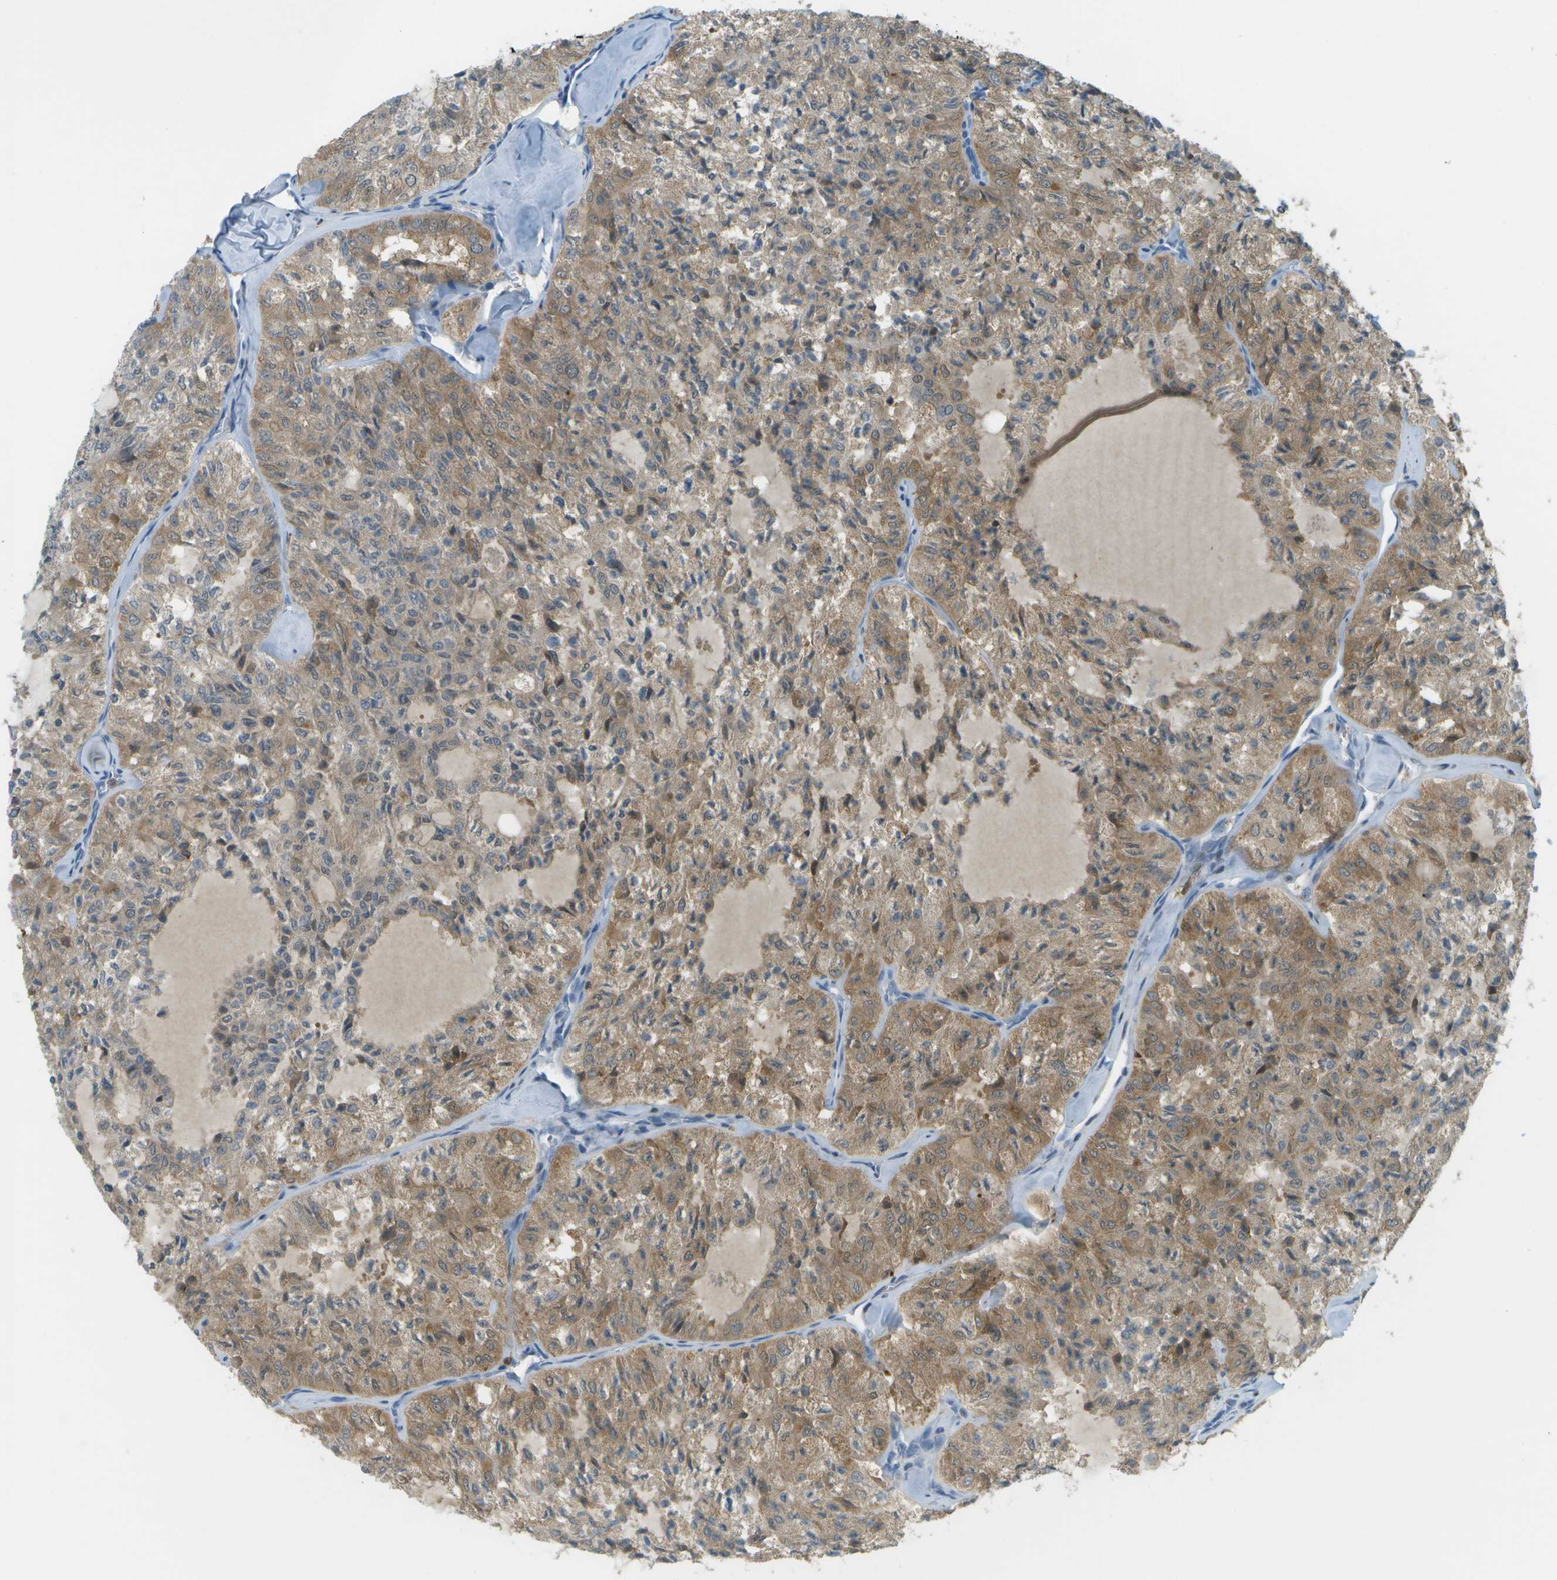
{"staining": {"intensity": "moderate", "quantity": ">75%", "location": "cytoplasmic/membranous"}, "tissue": "thyroid cancer", "cell_type": "Tumor cells", "image_type": "cancer", "snomed": [{"axis": "morphology", "description": "Follicular adenoma carcinoma, NOS"}, {"axis": "topography", "description": "Thyroid gland"}], "caption": "Human thyroid cancer stained with a protein marker shows moderate staining in tumor cells.", "gene": "CDH23", "patient": {"sex": "male", "age": 75}}